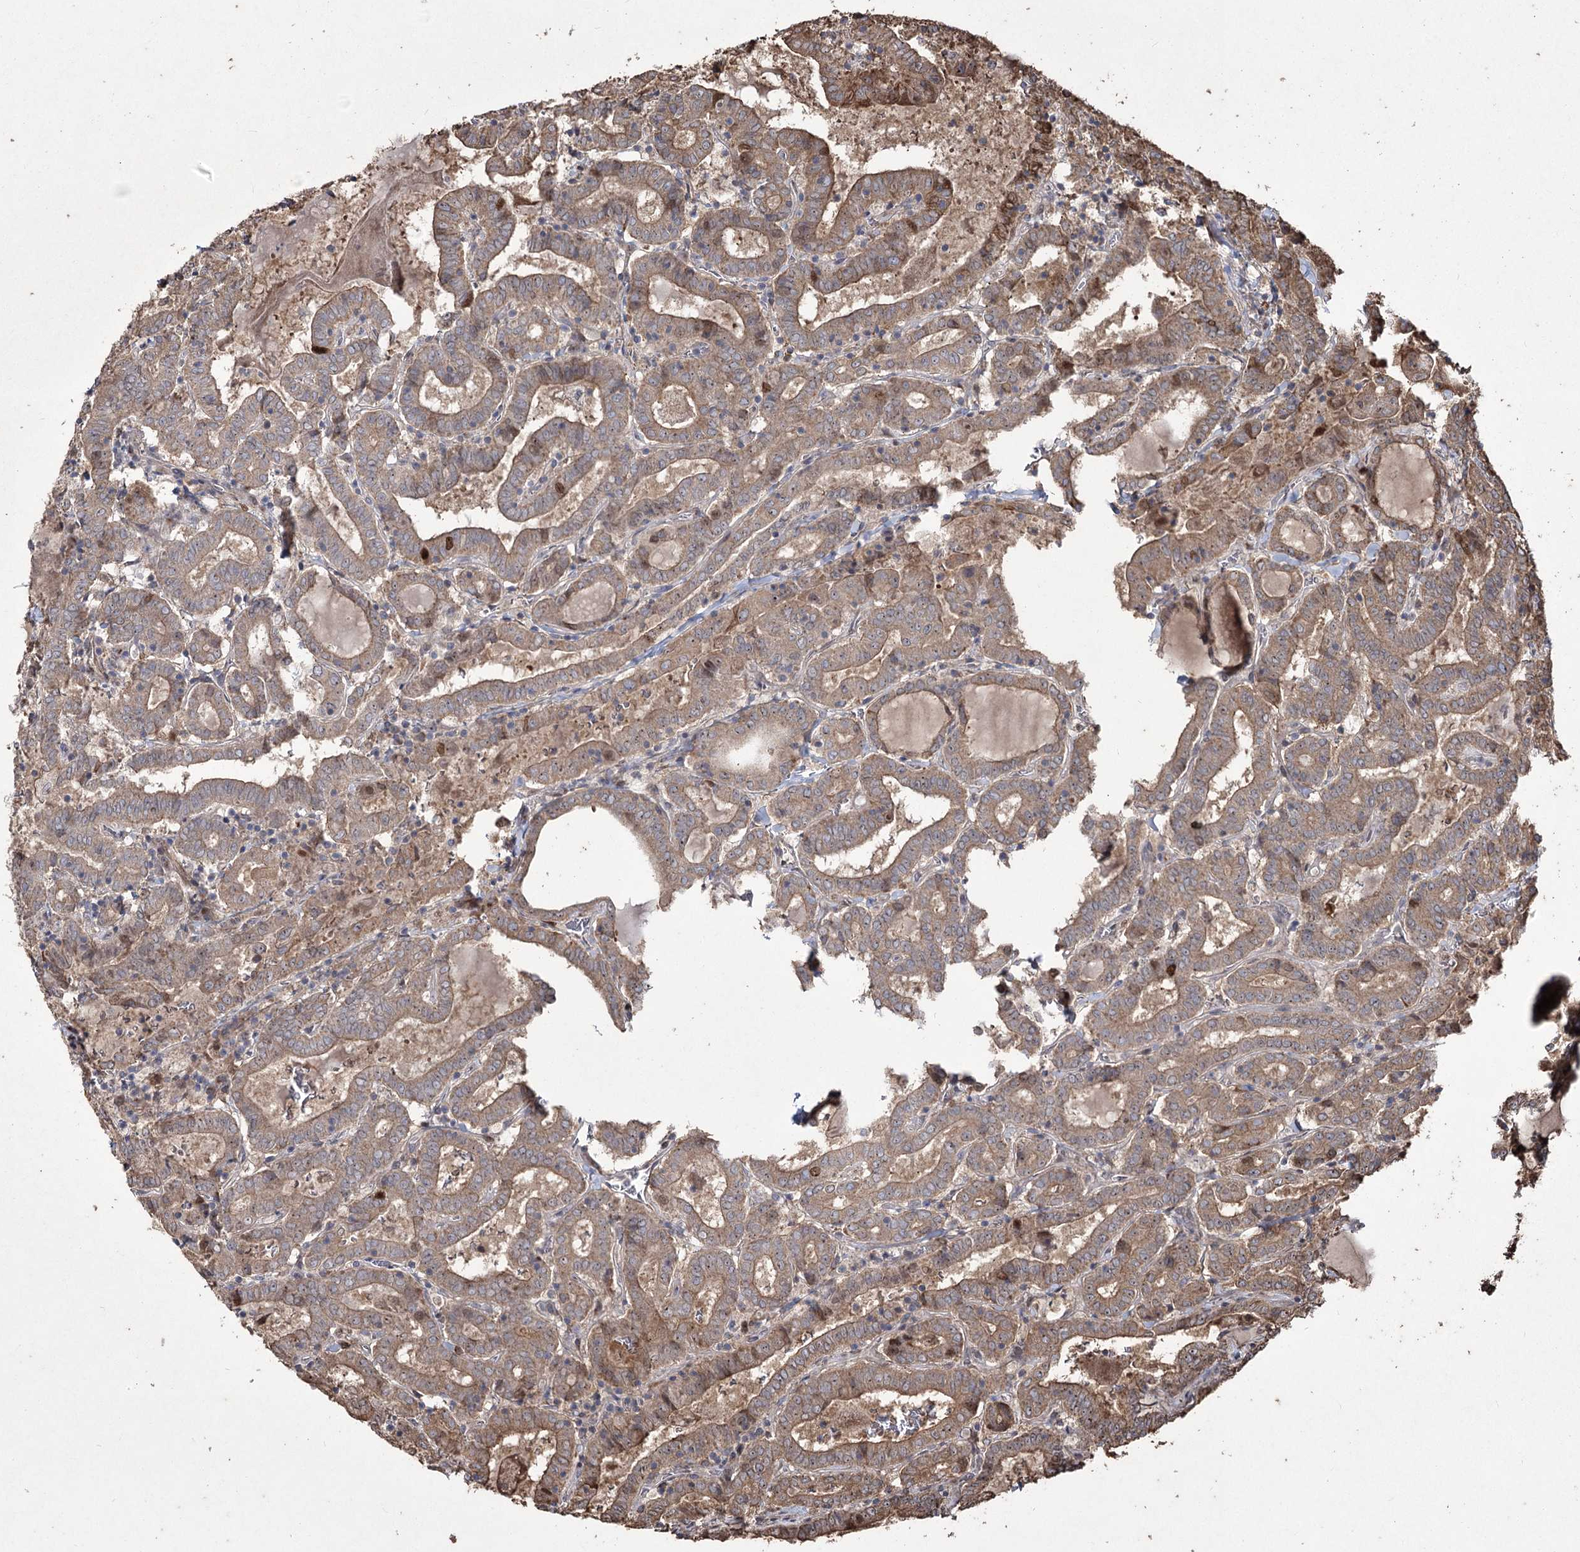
{"staining": {"intensity": "weak", "quantity": ">75%", "location": "cytoplasmic/membranous"}, "tissue": "thyroid cancer", "cell_type": "Tumor cells", "image_type": "cancer", "snomed": [{"axis": "morphology", "description": "Papillary adenocarcinoma, NOS"}, {"axis": "topography", "description": "Thyroid gland"}], "caption": "This micrograph displays thyroid cancer stained with immunohistochemistry (IHC) to label a protein in brown. The cytoplasmic/membranous of tumor cells show weak positivity for the protein. Nuclei are counter-stained blue.", "gene": "PRC1", "patient": {"sex": "female", "age": 72}}